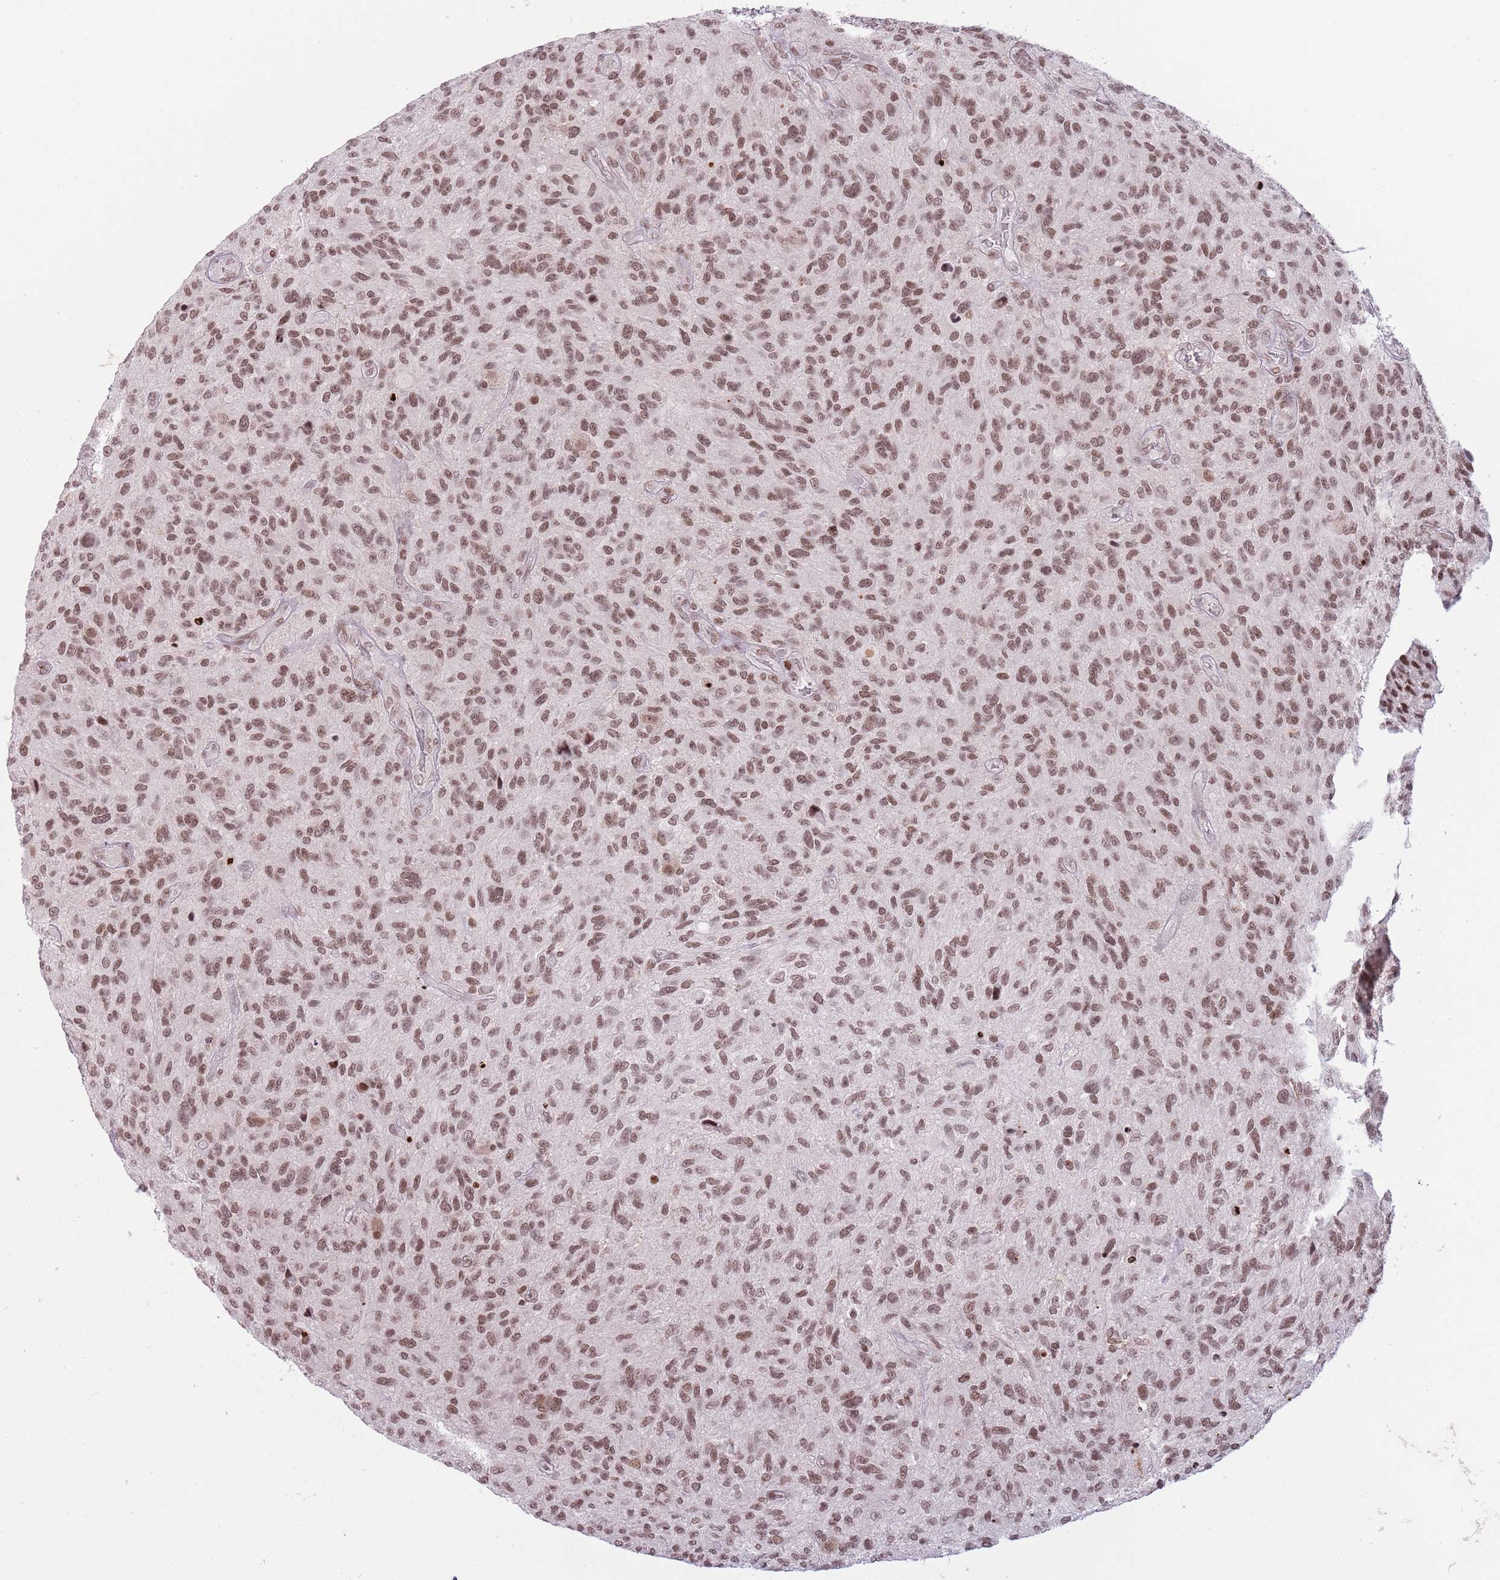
{"staining": {"intensity": "moderate", "quantity": ">75%", "location": "nuclear"}, "tissue": "glioma", "cell_type": "Tumor cells", "image_type": "cancer", "snomed": [{"axis": "morphology", "description": "Glioma, malignant, High grade"}, {"axis": "topography", "description": "Brain"}], "caption": "The histopathology image demonstrates immunohistochemical staining of malignant glioma (high-grade). There is moderate nuclear expression is seen in about >75% of tumor cells.", "gene": "SH3RF3", "patient": {"sex": "male", "age": 47}}